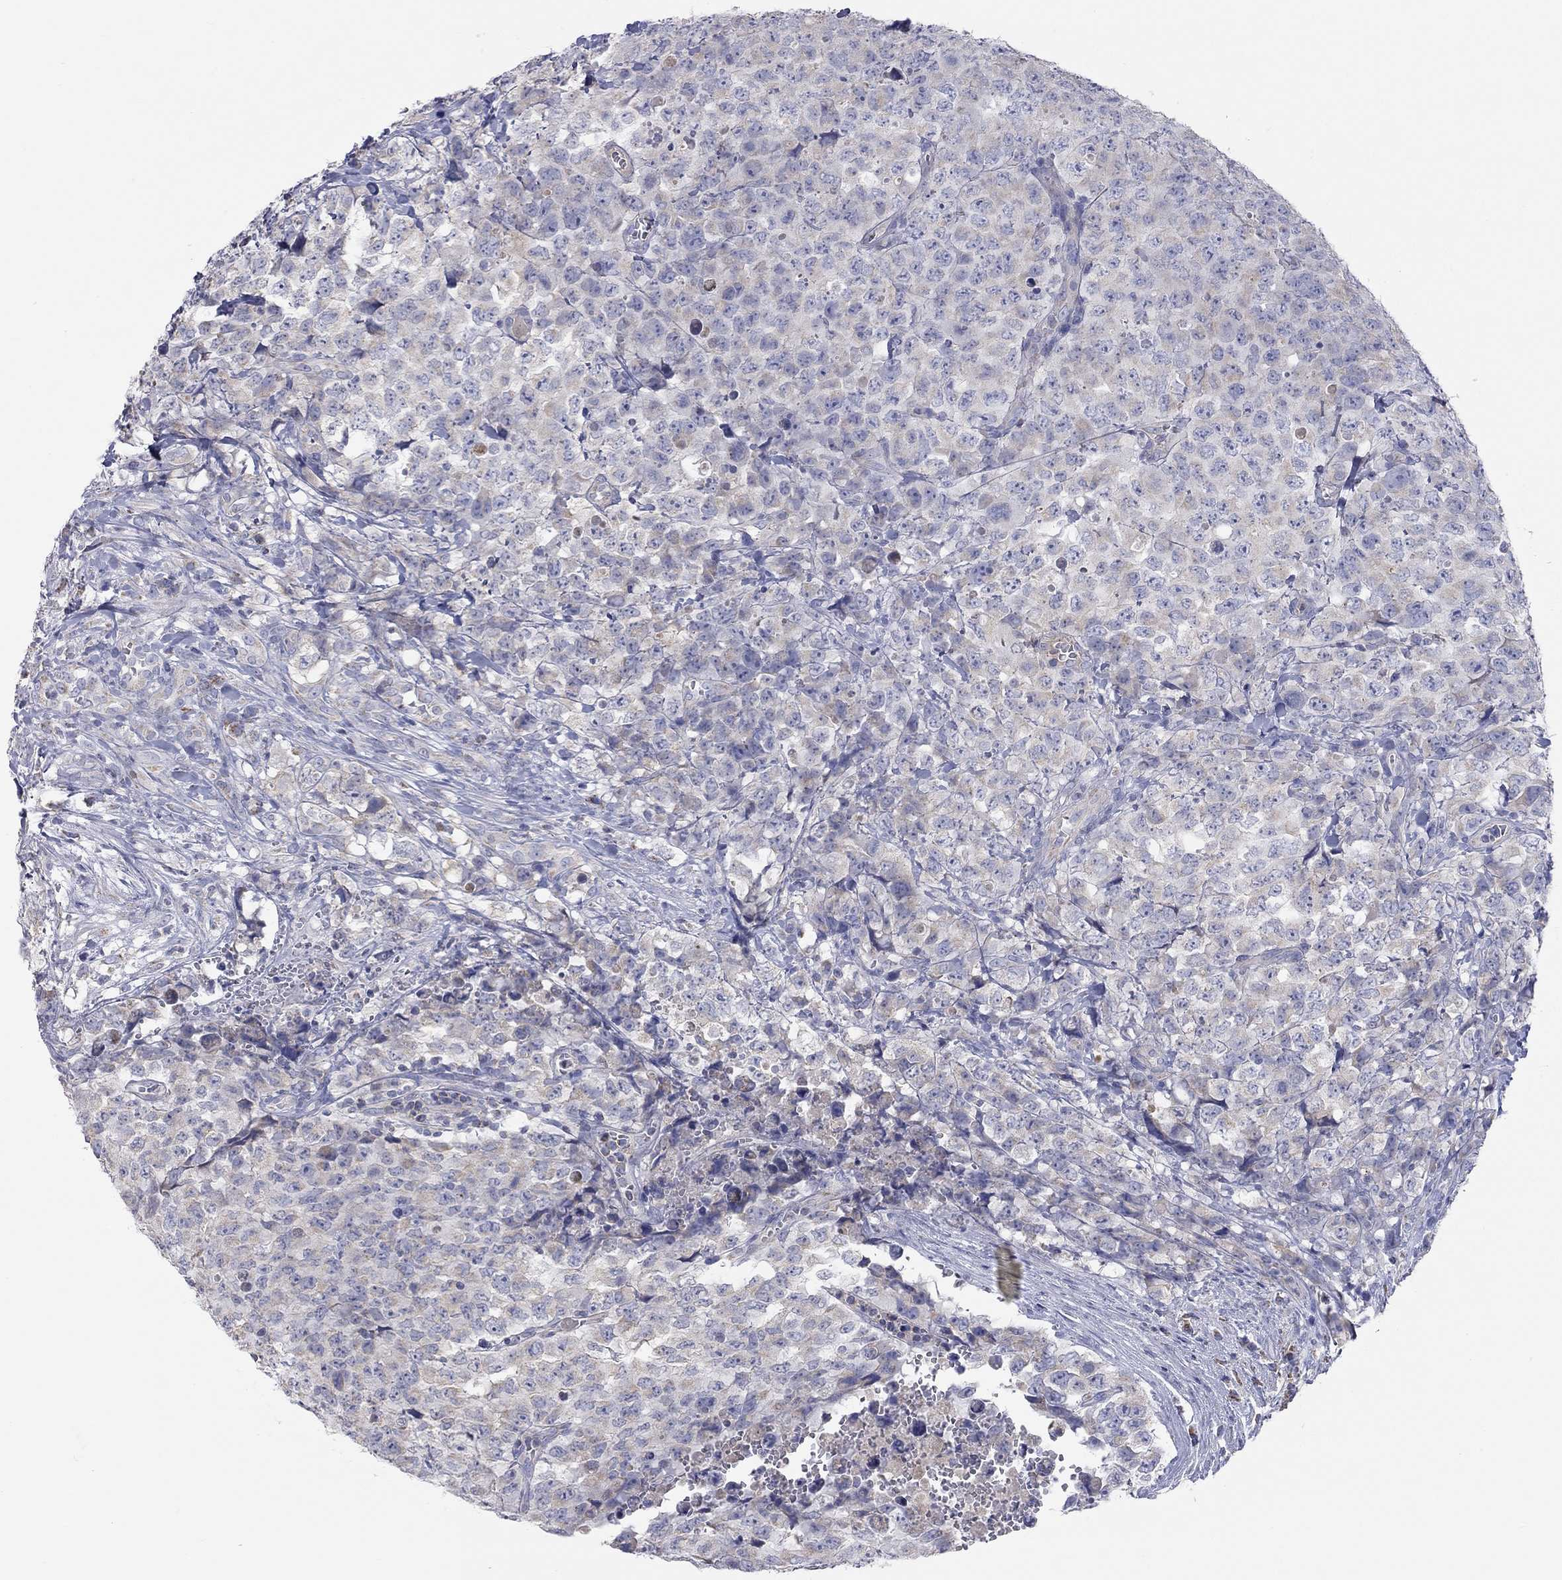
{"staining": {"intensity": "negative", "quantity": "none", "location": "none"}, "tissue": "testis cancer", "cell_type": "Tumor cells", "image_type": "cancer", "snomed": [{"axis": "morphology", "description": "Carcinoma, Embryonal, NOS"}, {"axis": "topography", "description": "Testis"}], "caption": "Protein analysis of testis cancer (embryonal carcinoma) shows no significant positivity in tumor cells.", "gene": "RCAN1", "patient": {"sex": "male", "age": 23}}